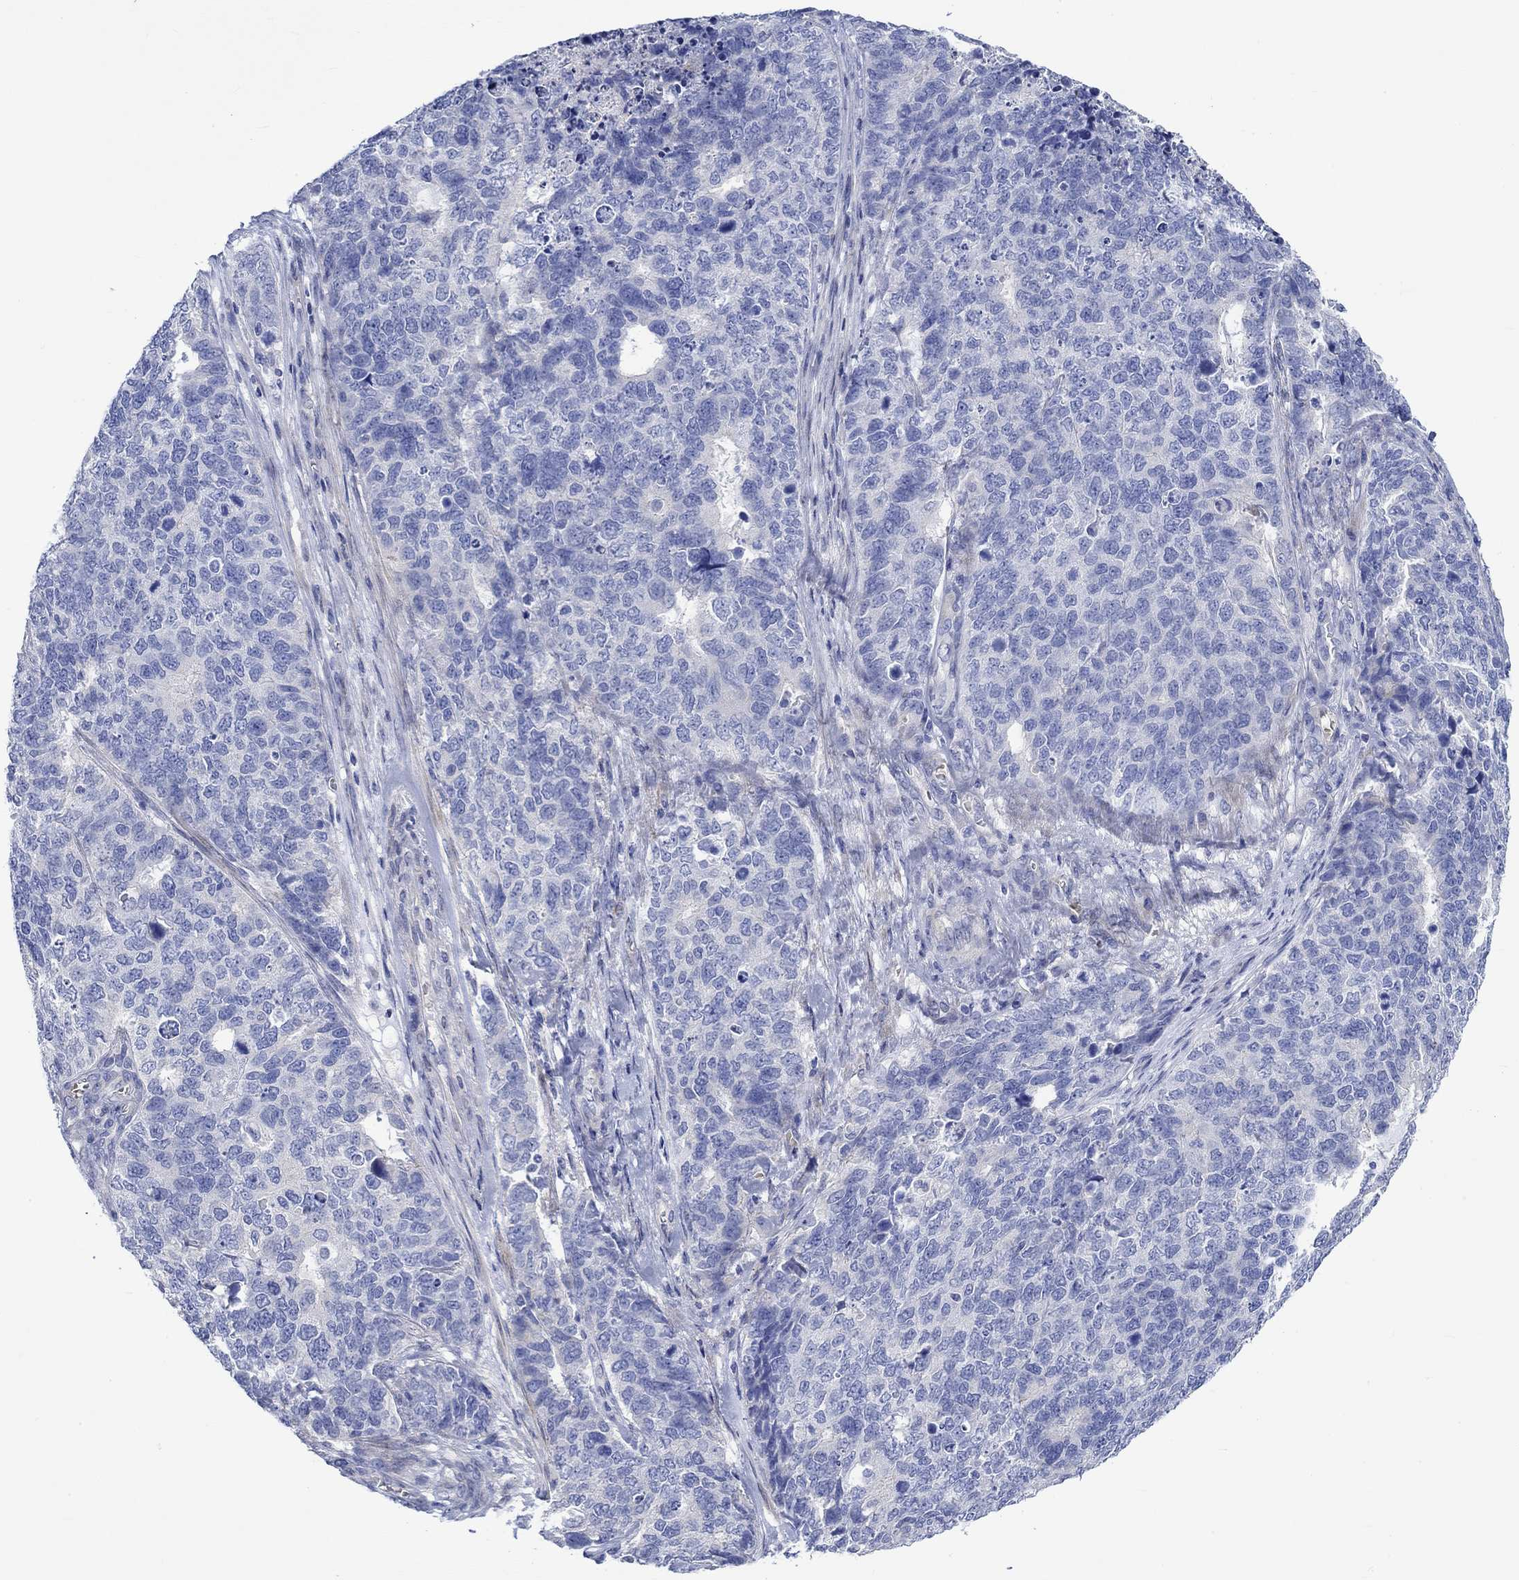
{"staining": {"intensity": "negative", "quantity": "none", "location": "none"}, "tissue": "cervical cancer", "cell_type": "Tumor cells", "image_type": "cancer", "snomed": [{"axis": "morphology", "description": "Squamous cell carcinoma, NOS"}, {"axis": "topography", "description": "Cervix"}], "caption": "Cervical squamous cell carcinoma was stained to show a protein in brown. There is no significant positivity in tumor cells.", "gene": "NRIP3", "patient": {"sex": "female", "age": 63}}